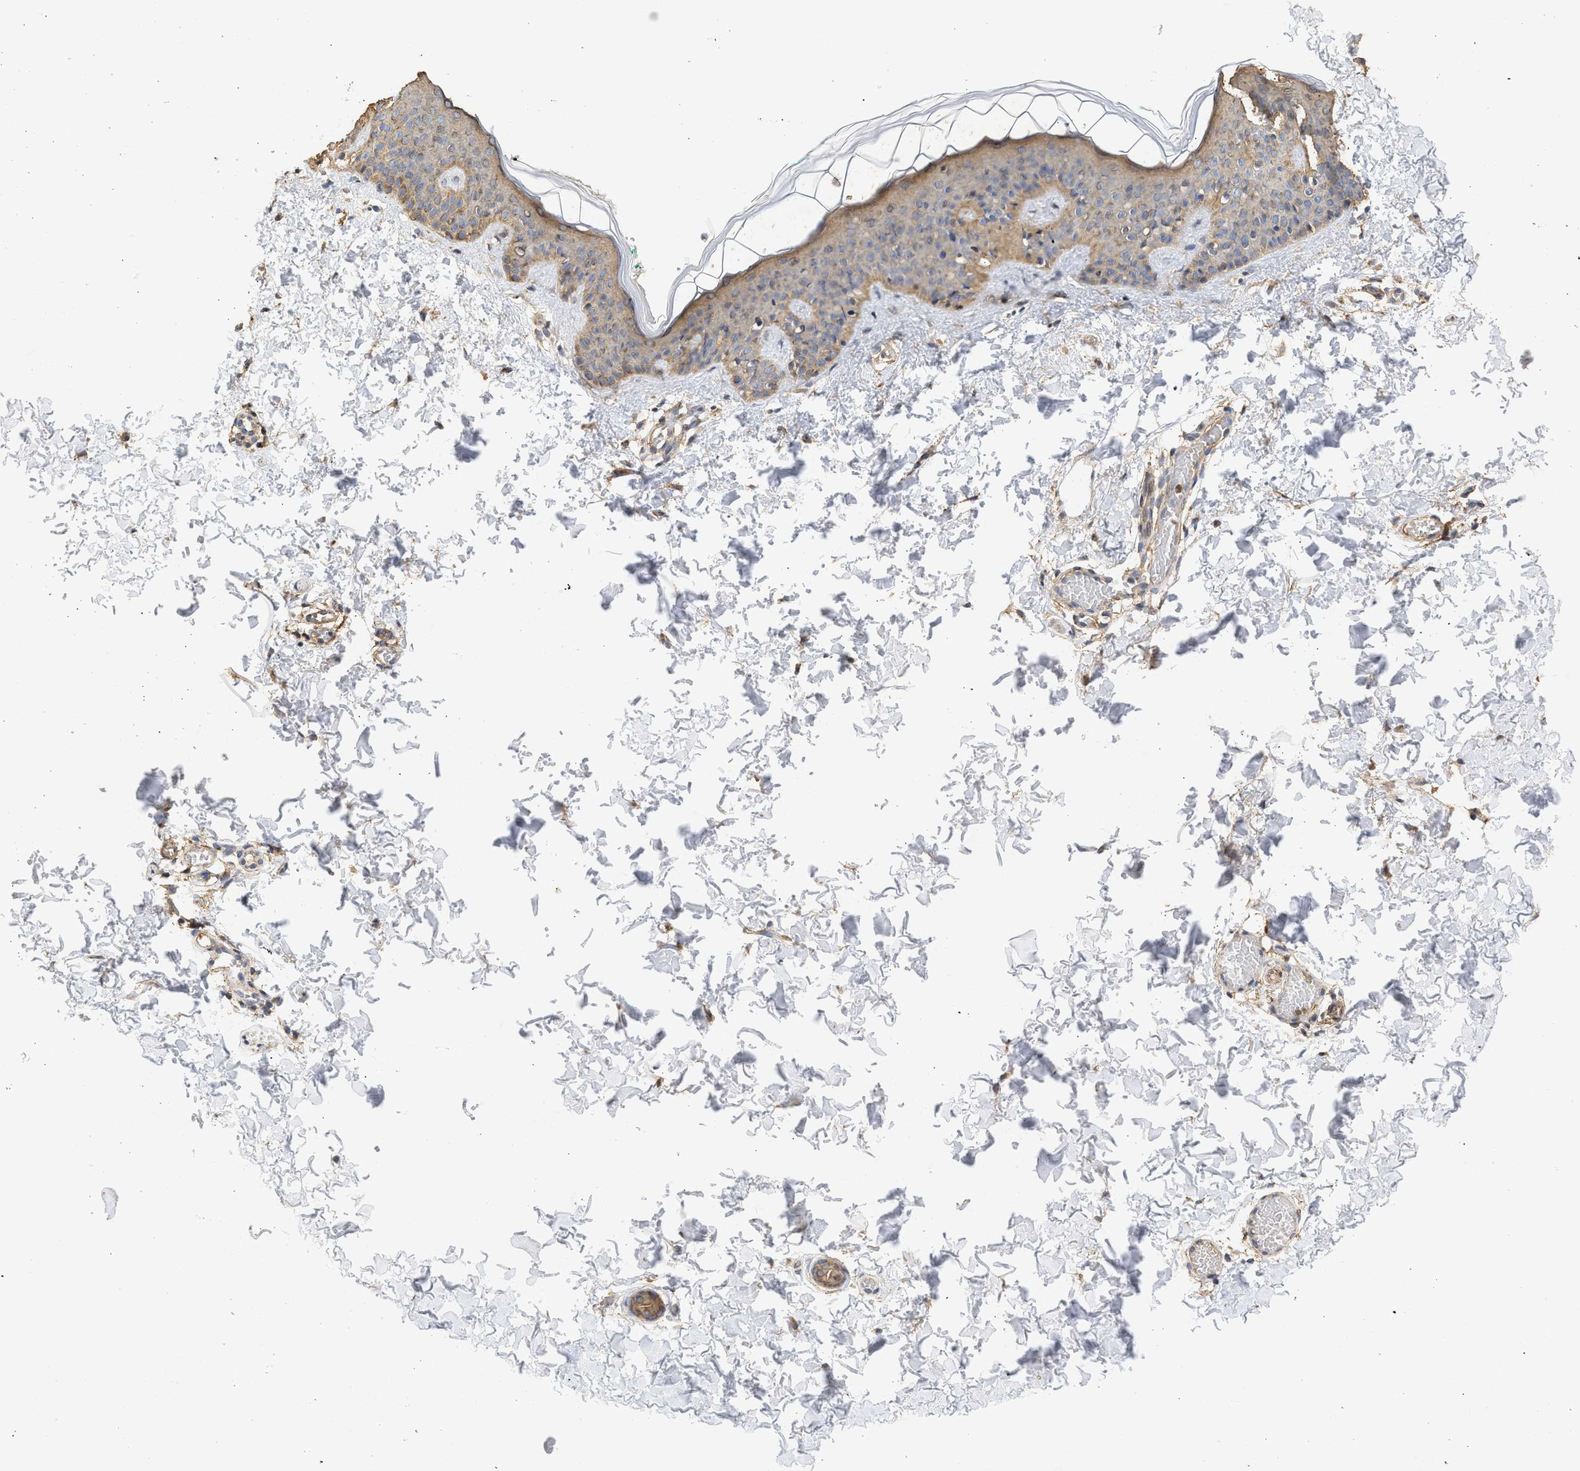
{"staining": {"intensity": "moderate", "quantity": ">75%", "location": "cytoplasmic/membranous"}, "tissue": "skin", "cell_type": "Fibroblasts", "image_type": "normal", "snomed": [{"axis": "morphology", "description": "Normal tissue, NOS"}, {"axis": "topography", "description": "Skin"}], "caption": "A brown stain shows moderate cytoplasmic/membranous staining of a protein in fibroblasts of unremarkable human skin. (Stains: DAB in brown, nuclei in blue, Microscopy: brightfield microscopy at high magnification).", "gene": "ENSG00000142539", "patient": {"sex": "male", "age": 30}}